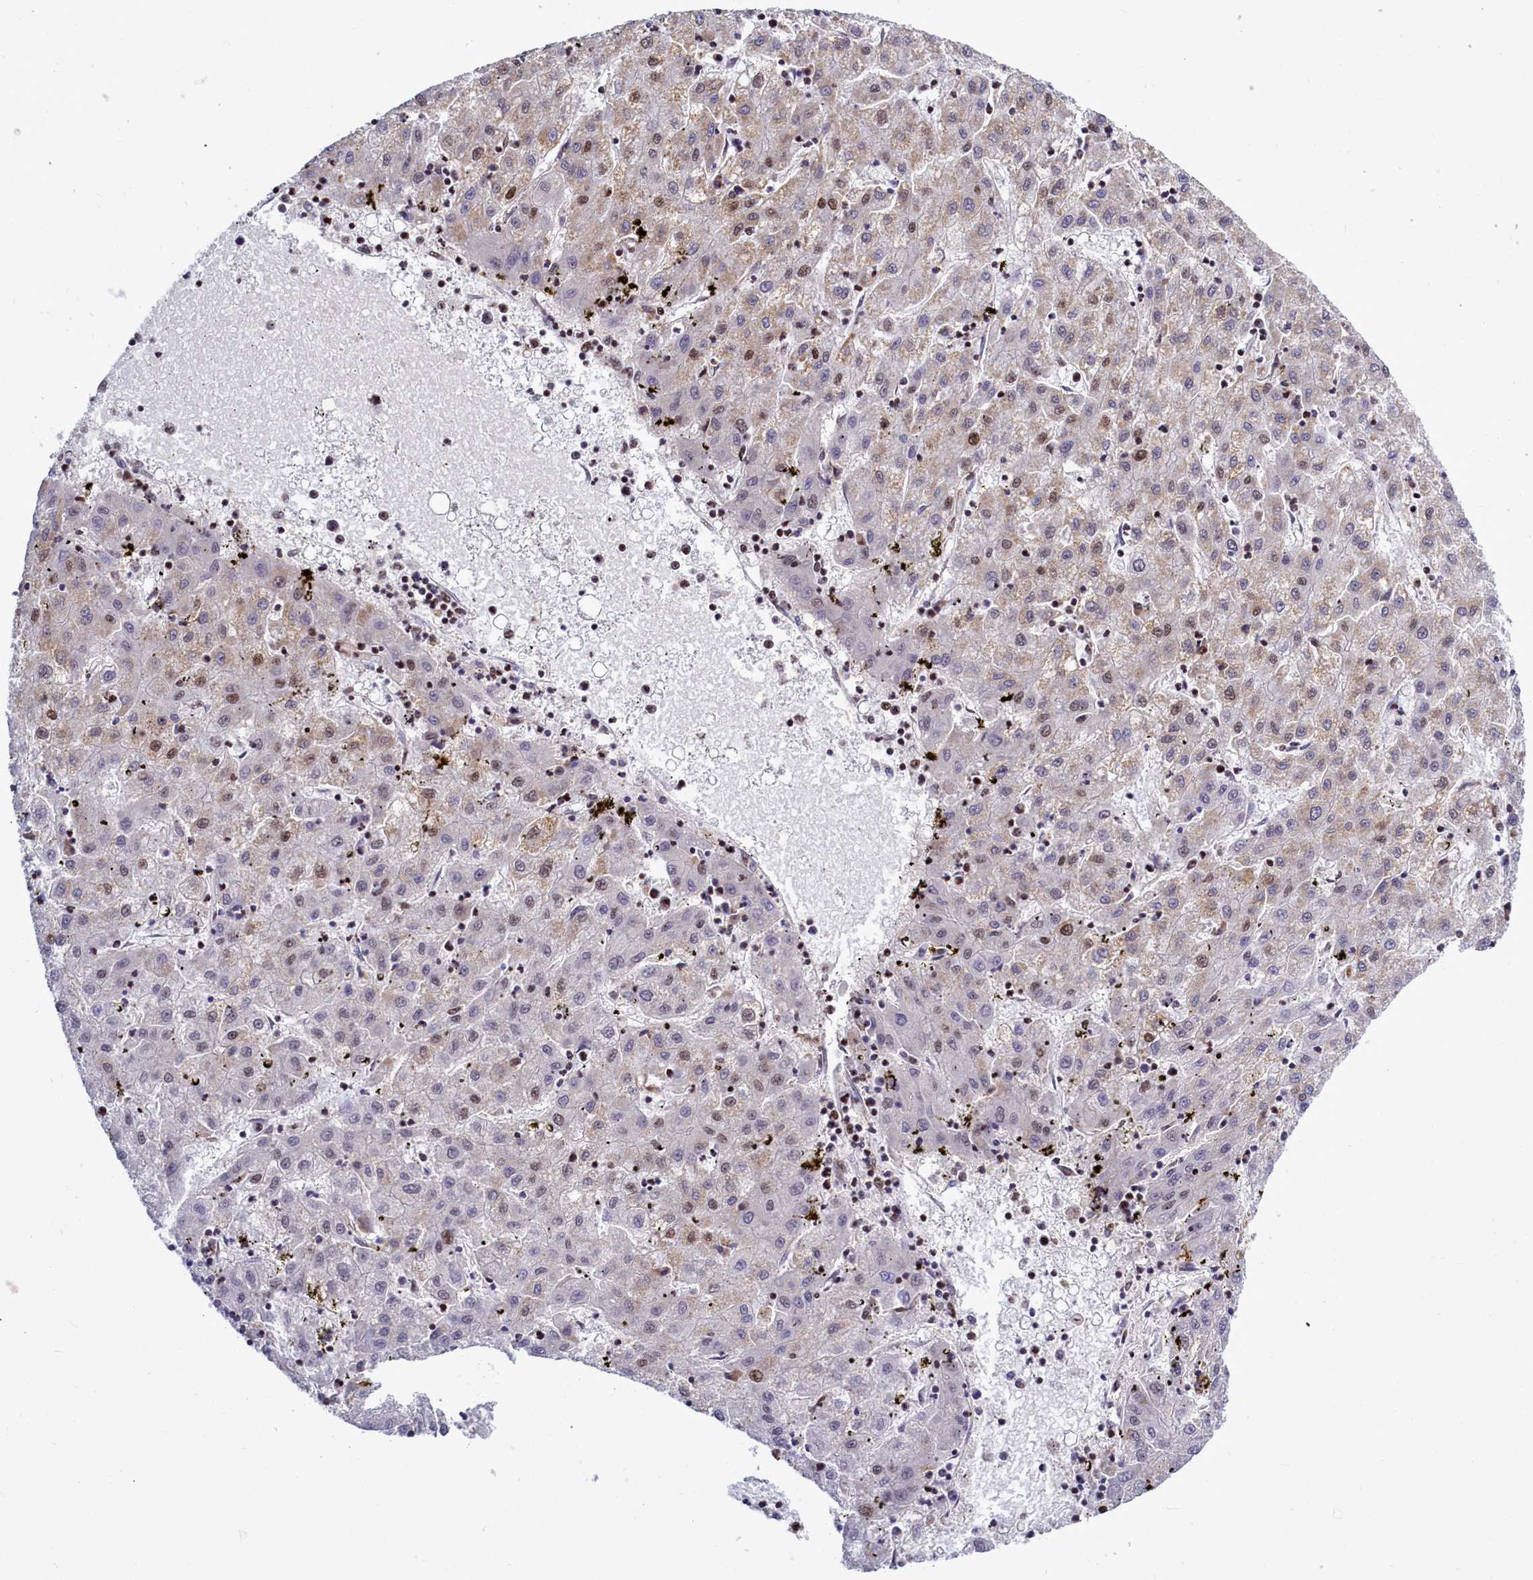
{"staining": {"intensity": "moderate", "quantity": "<25%", "location": "cytoplasmic/membranous,nuclear"}, "tissue": "liver cancer", "cell_type": "Tumor cells", "image_type": "cancer", "snomed": [{"axis": "morphology", "description": "Carcinoma, Hepatocellular, NOS"}, {"axis": "topography", "description": "Liver"}], "caption": "Immunohistochemistry of hepatocellular carcinoma (liver) exhibits low levels of moderate cytoplasmic/membranous and nuclear expression in about <25% of tumor cells.", "gene": "POM121L2", "patient": {"sex": "male", "age": 72}}